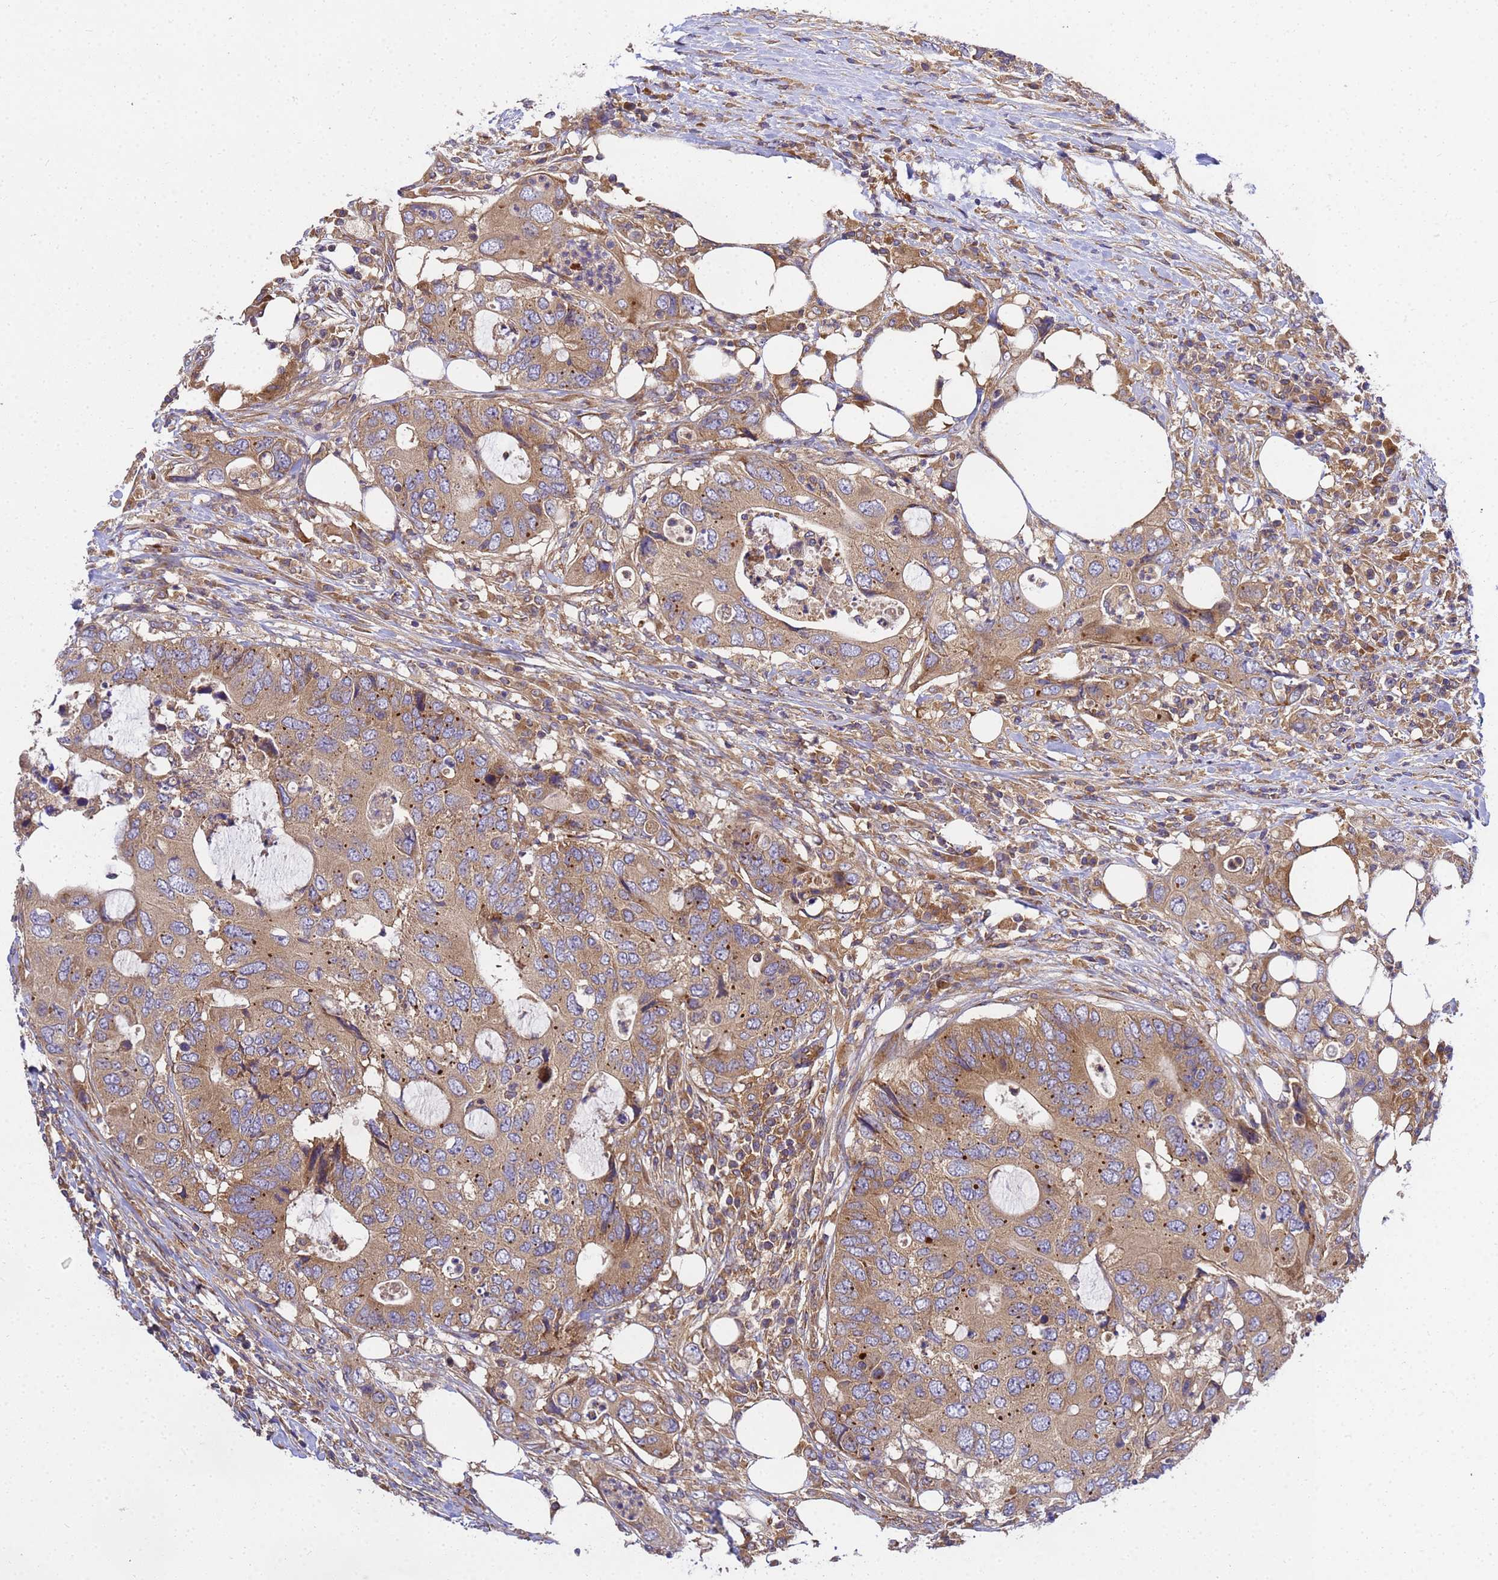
{"staining": {"intensity": "moderate", "quantity": ">75%", "location": "cytoplasmic/membranous"}, "tissue": "colorectal cancer", "cell_type": "Tumor cells", "image_type": "cancer", "snomed": [{"axis": "morphology", "description": "Adenocarcinoma, NOS"}, {"axis": "topography", "description": "Colon"}], "caption": "This histopathology image reveals colorectal cancer stained with immunohistochemistry to label a protein in brown. The cytoplasmic/membranous of tumor cells show moderate positivity for the protein. Nuclei are counter-stained blue.", "gene": "BECN1", "patient": {"sex": "male", "age": 71}}